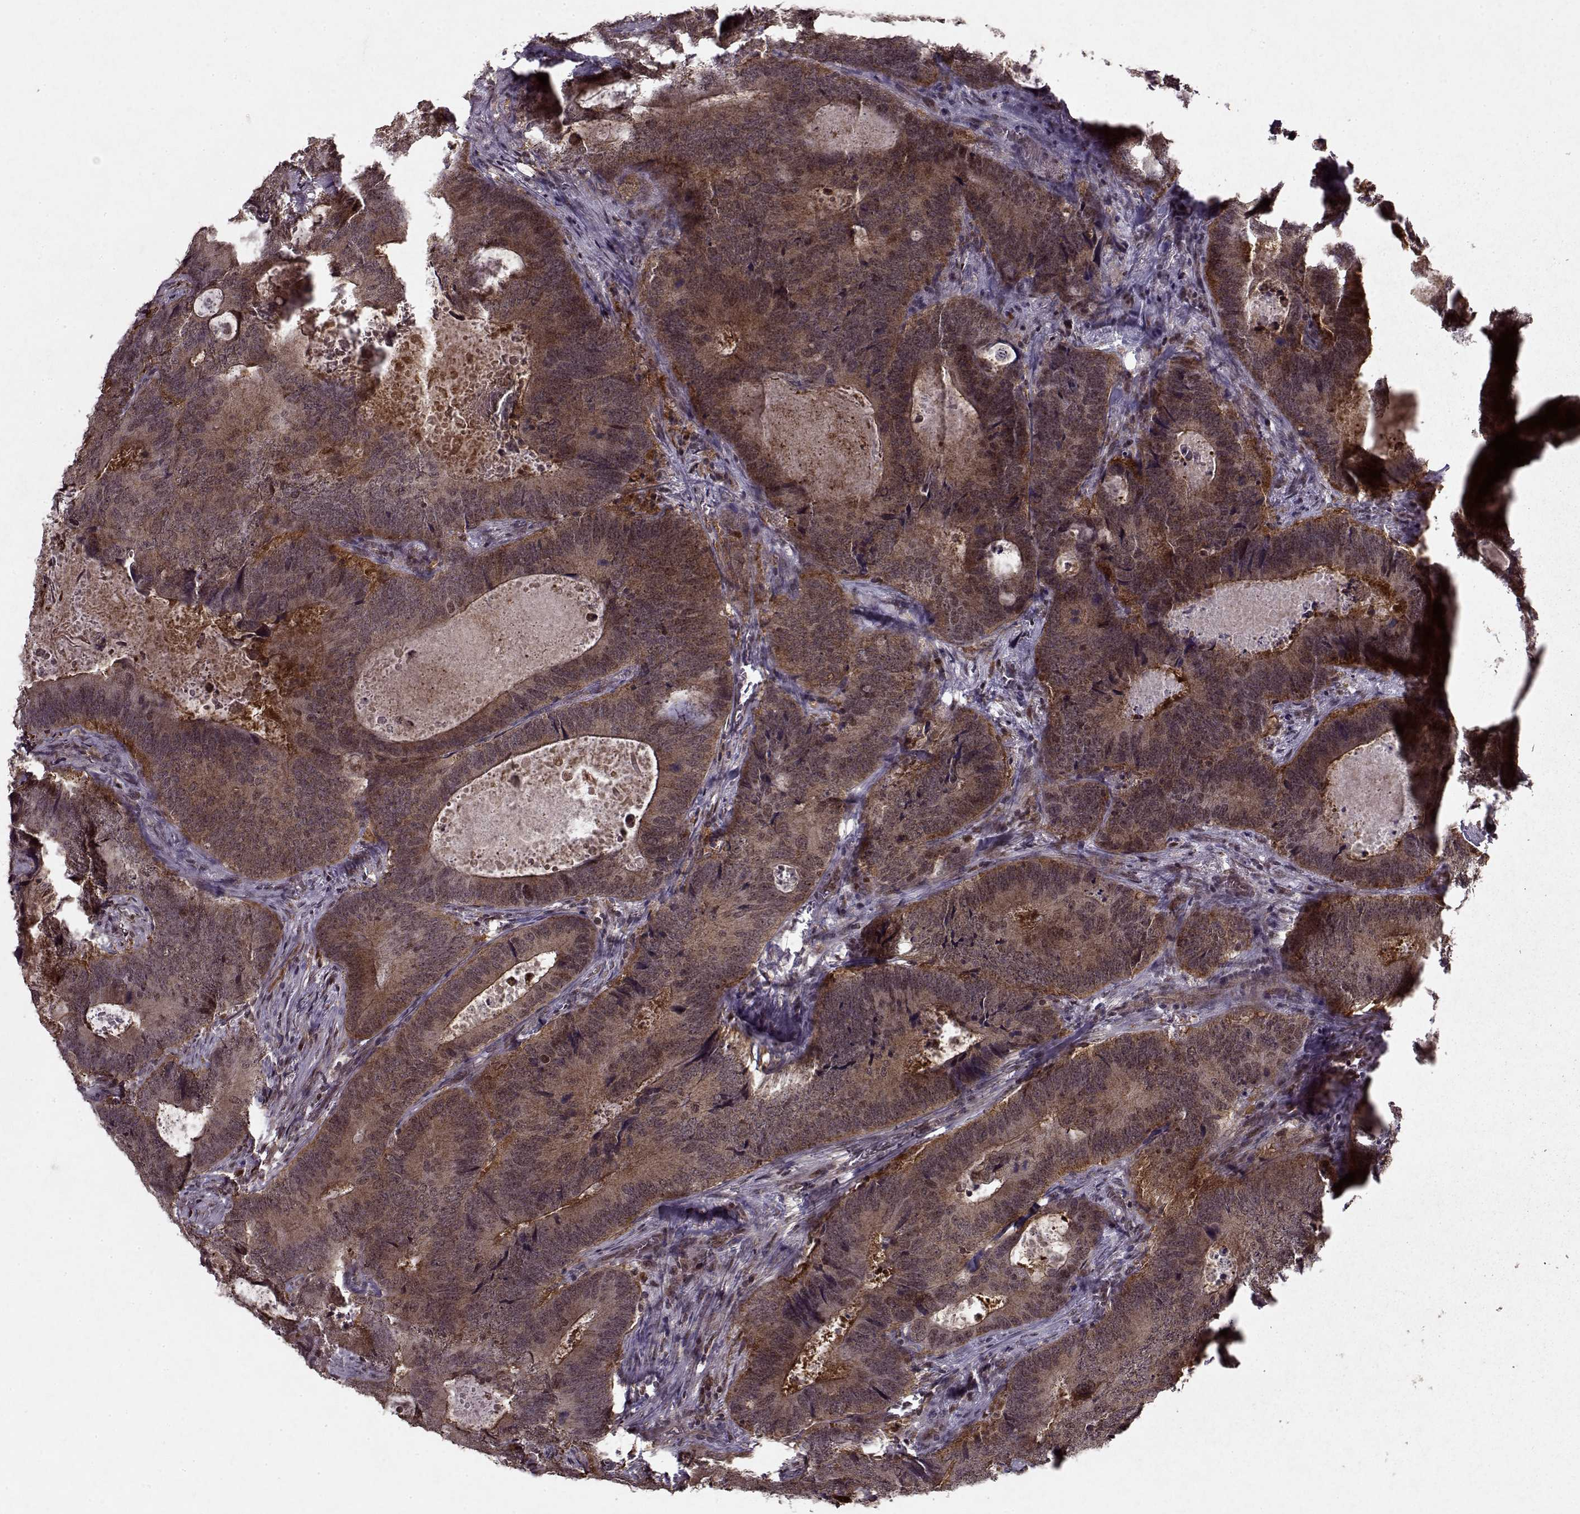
{"staining": {"intensity": "moderate", "quantity": ">75%", "location": "cytoplasmic/membranous"}, "tissue": "colorectal cancer", "cell_type": "Tumor cells", "image_type": "cancer", "snomed": [{"axis": "morphology", "description": "Adenocarcinoma, NOS"}, {"axis": "topography", "description": "Colon"}], "caption": "Protein analysis of colorectal cancer (adenocarcinoma) tissue shows moderate cytoplasmic/membranous positivity in about >75% of tumor cells.", "gene": "PSMA7", "patient": {"sex": "female", "age": 82}}